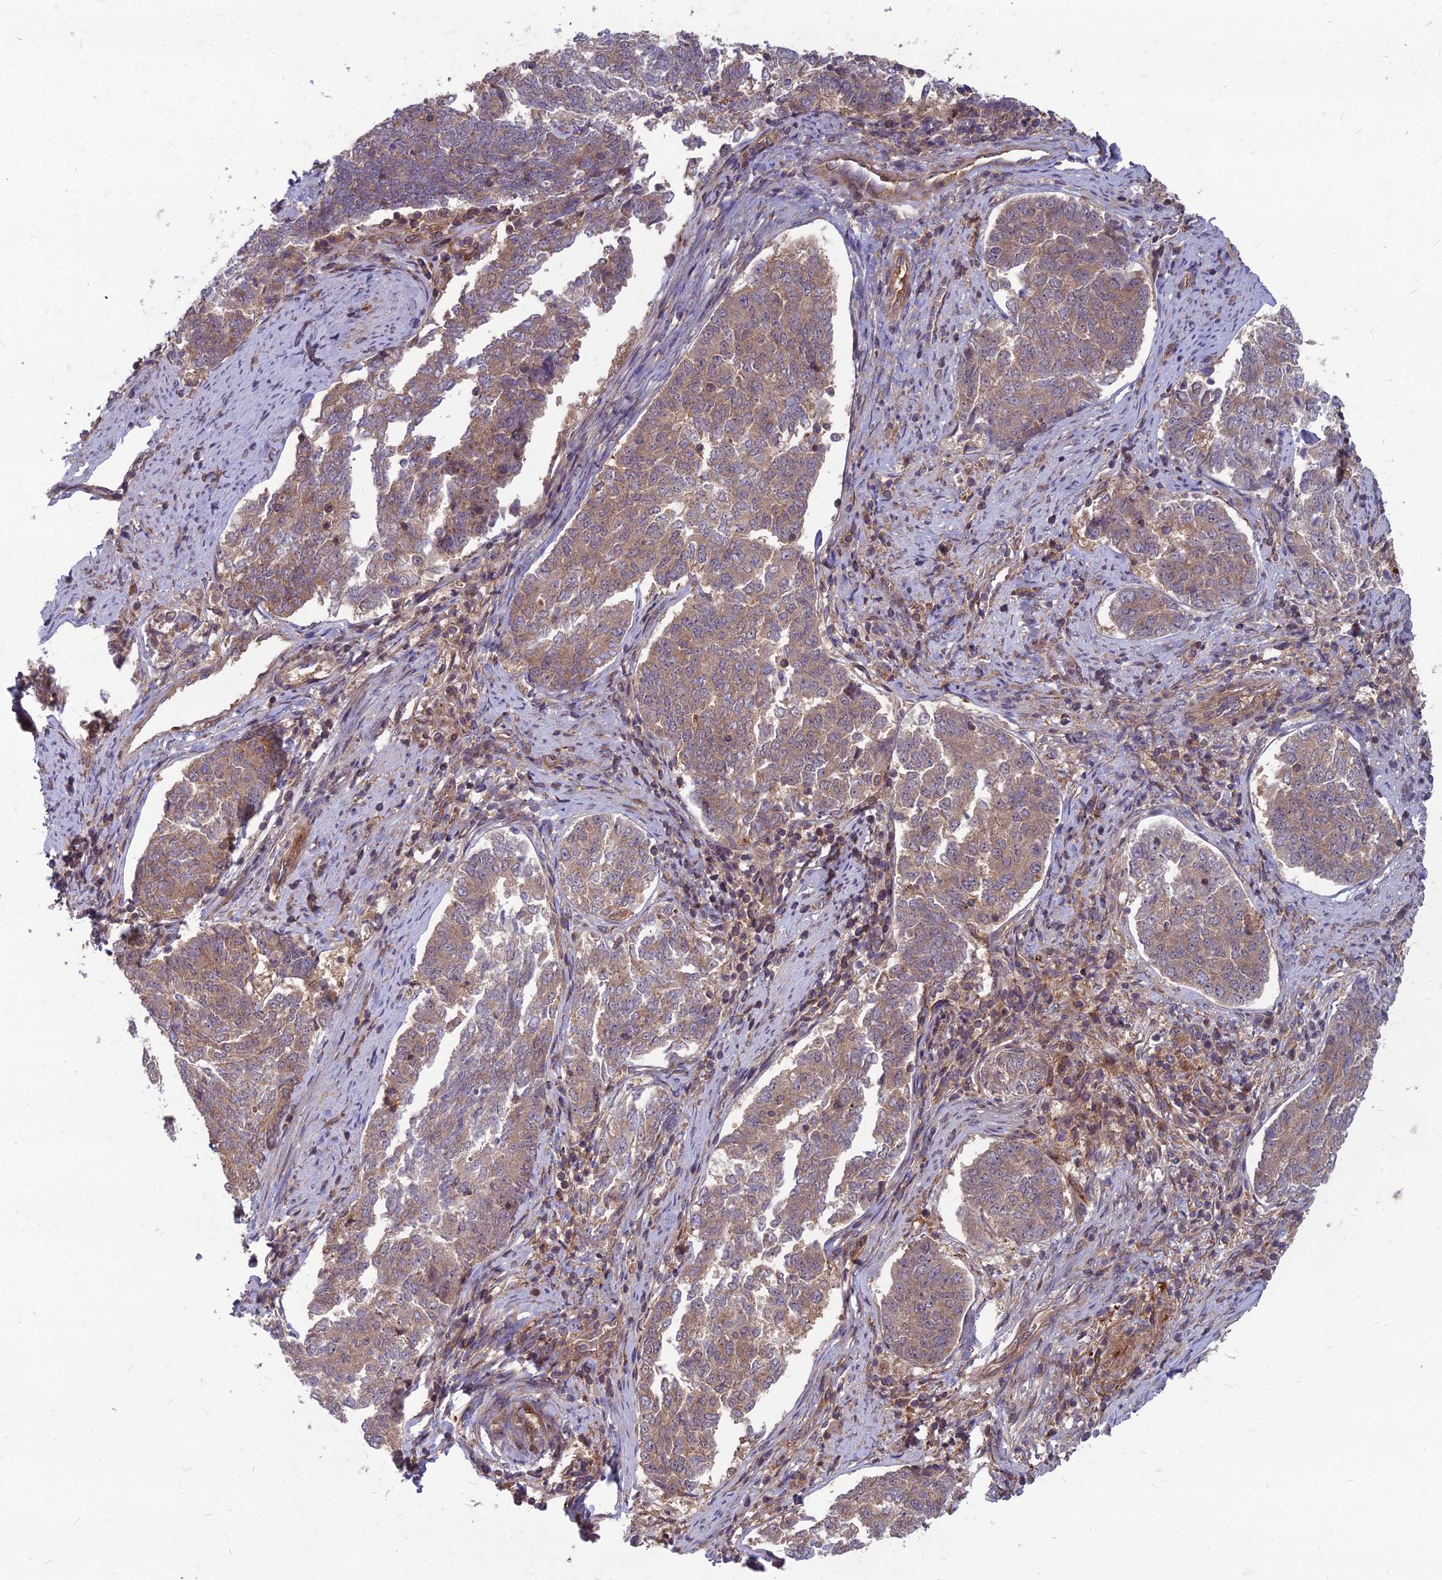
{"staining": {"intensity": "weak", "quantity": ">75%", "location": "cytoplasmic/membranous"}, "tissue": "endometrial cancer", "cell_type": "Tumor cells", "image_type": "cancer", "snomed": [{"axis": "morphology", "description": "Adenocarcinoma, NOS"}, {"axis": "topography", "description": "Endometrium"}], "caption": "Endometrial cancer stained with a protein marker shows weak staining in tumor cells.", "gene": "MFSD8", "patient": {"sex": "female", "age": 80}}